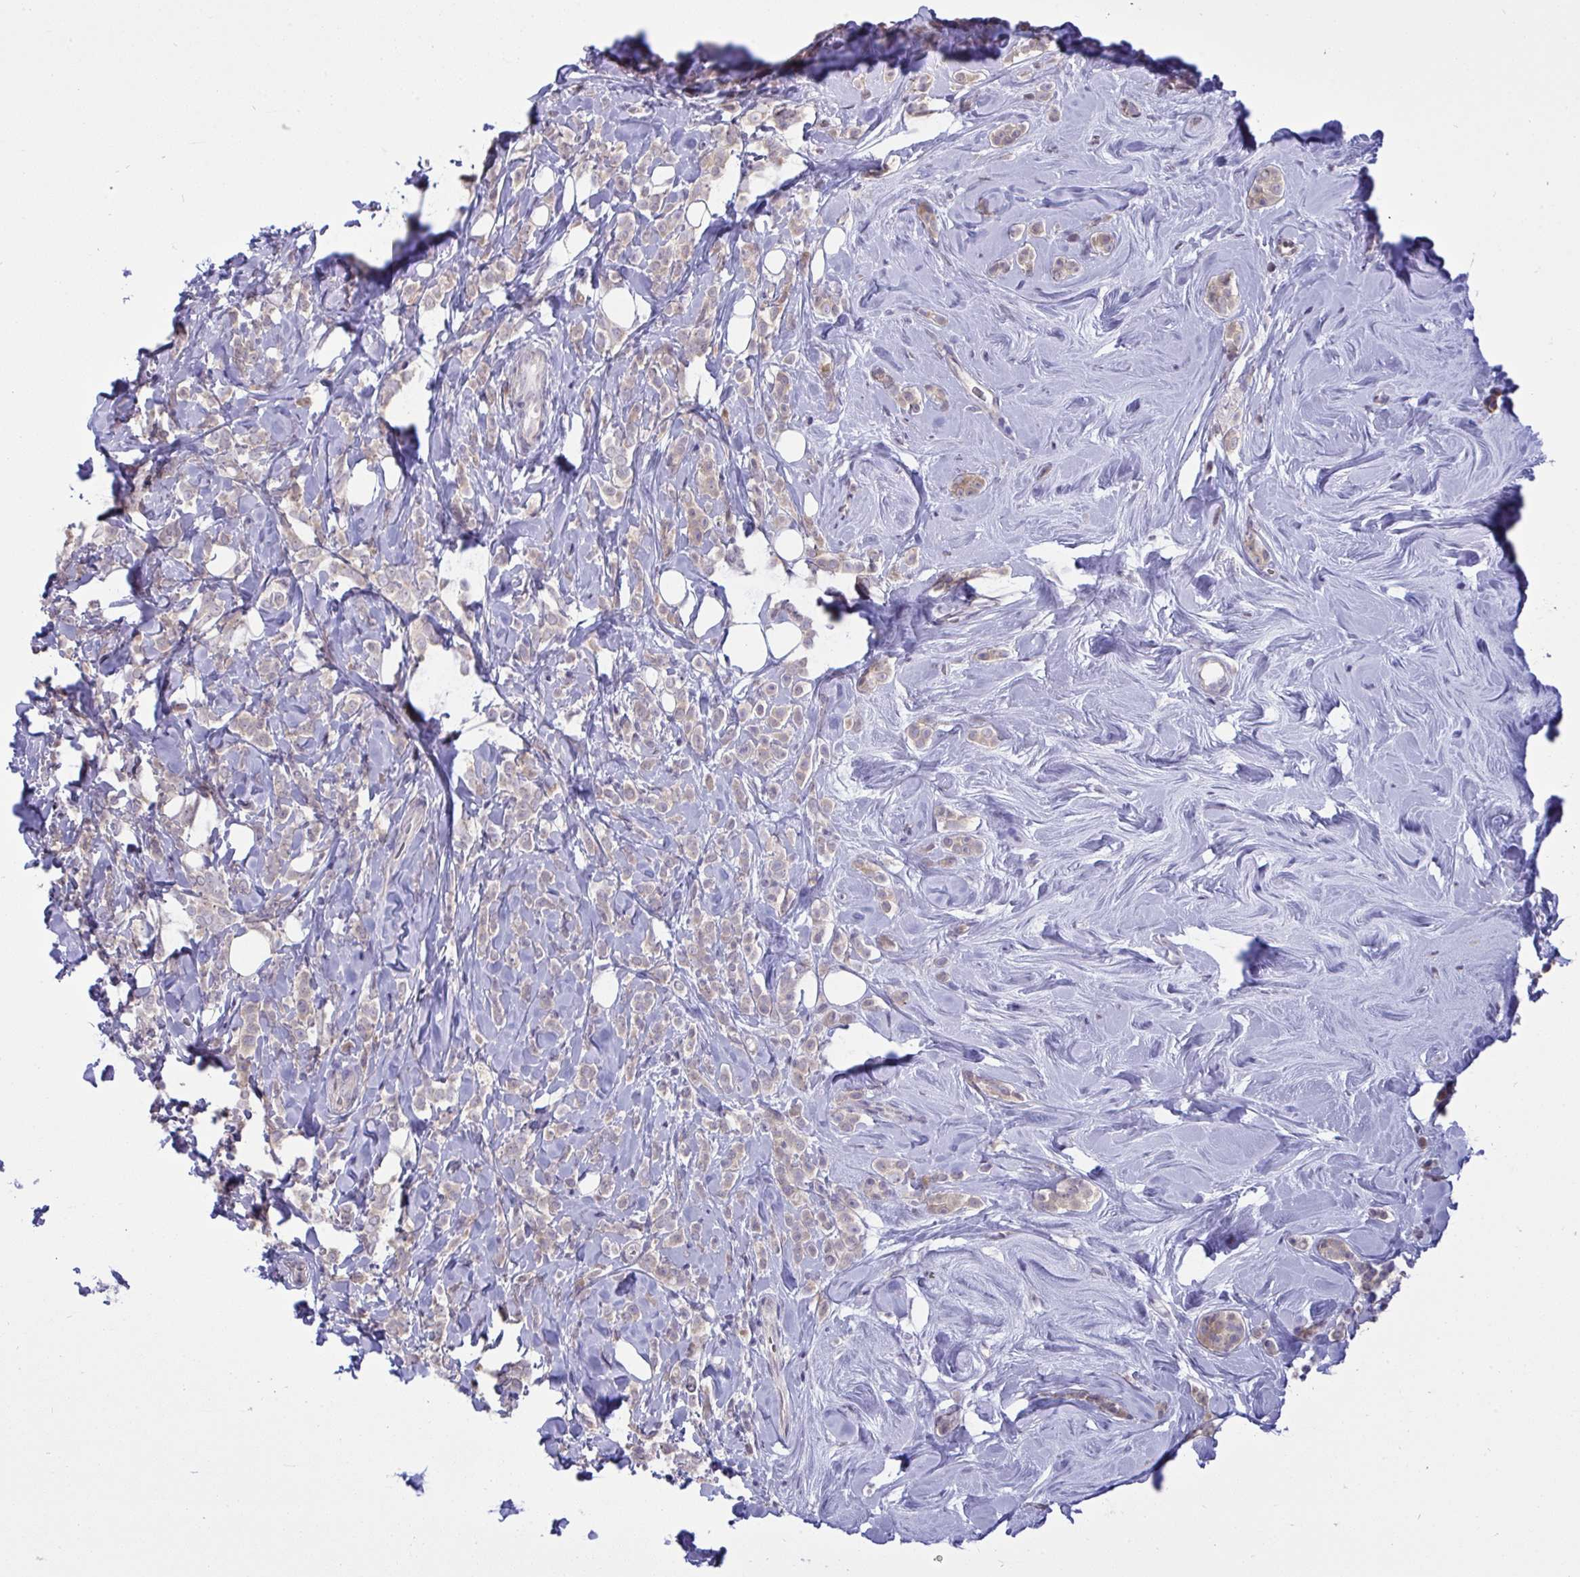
{"staining": {"intensity": "weak", "quantity": "25%-75%", "location": "cytoplasmic/membranous"}, "tissue": "breast cancer", "cell_type": "Tumor cells", "image_type": "cancer", "snomed": [{"axis": "morphology", "description": "Lobular carcinoma"}, {"axis": "topography", "description": "Breast"}], "caption": "Human breast lobular carcinoma stained with a brown dye reveals weak cytoplasmic/membranous positive positivity in about 25%-75% of tumor cells.", "gene": "TMEM41A", "patient": {"sex": "female", "age": 49}}